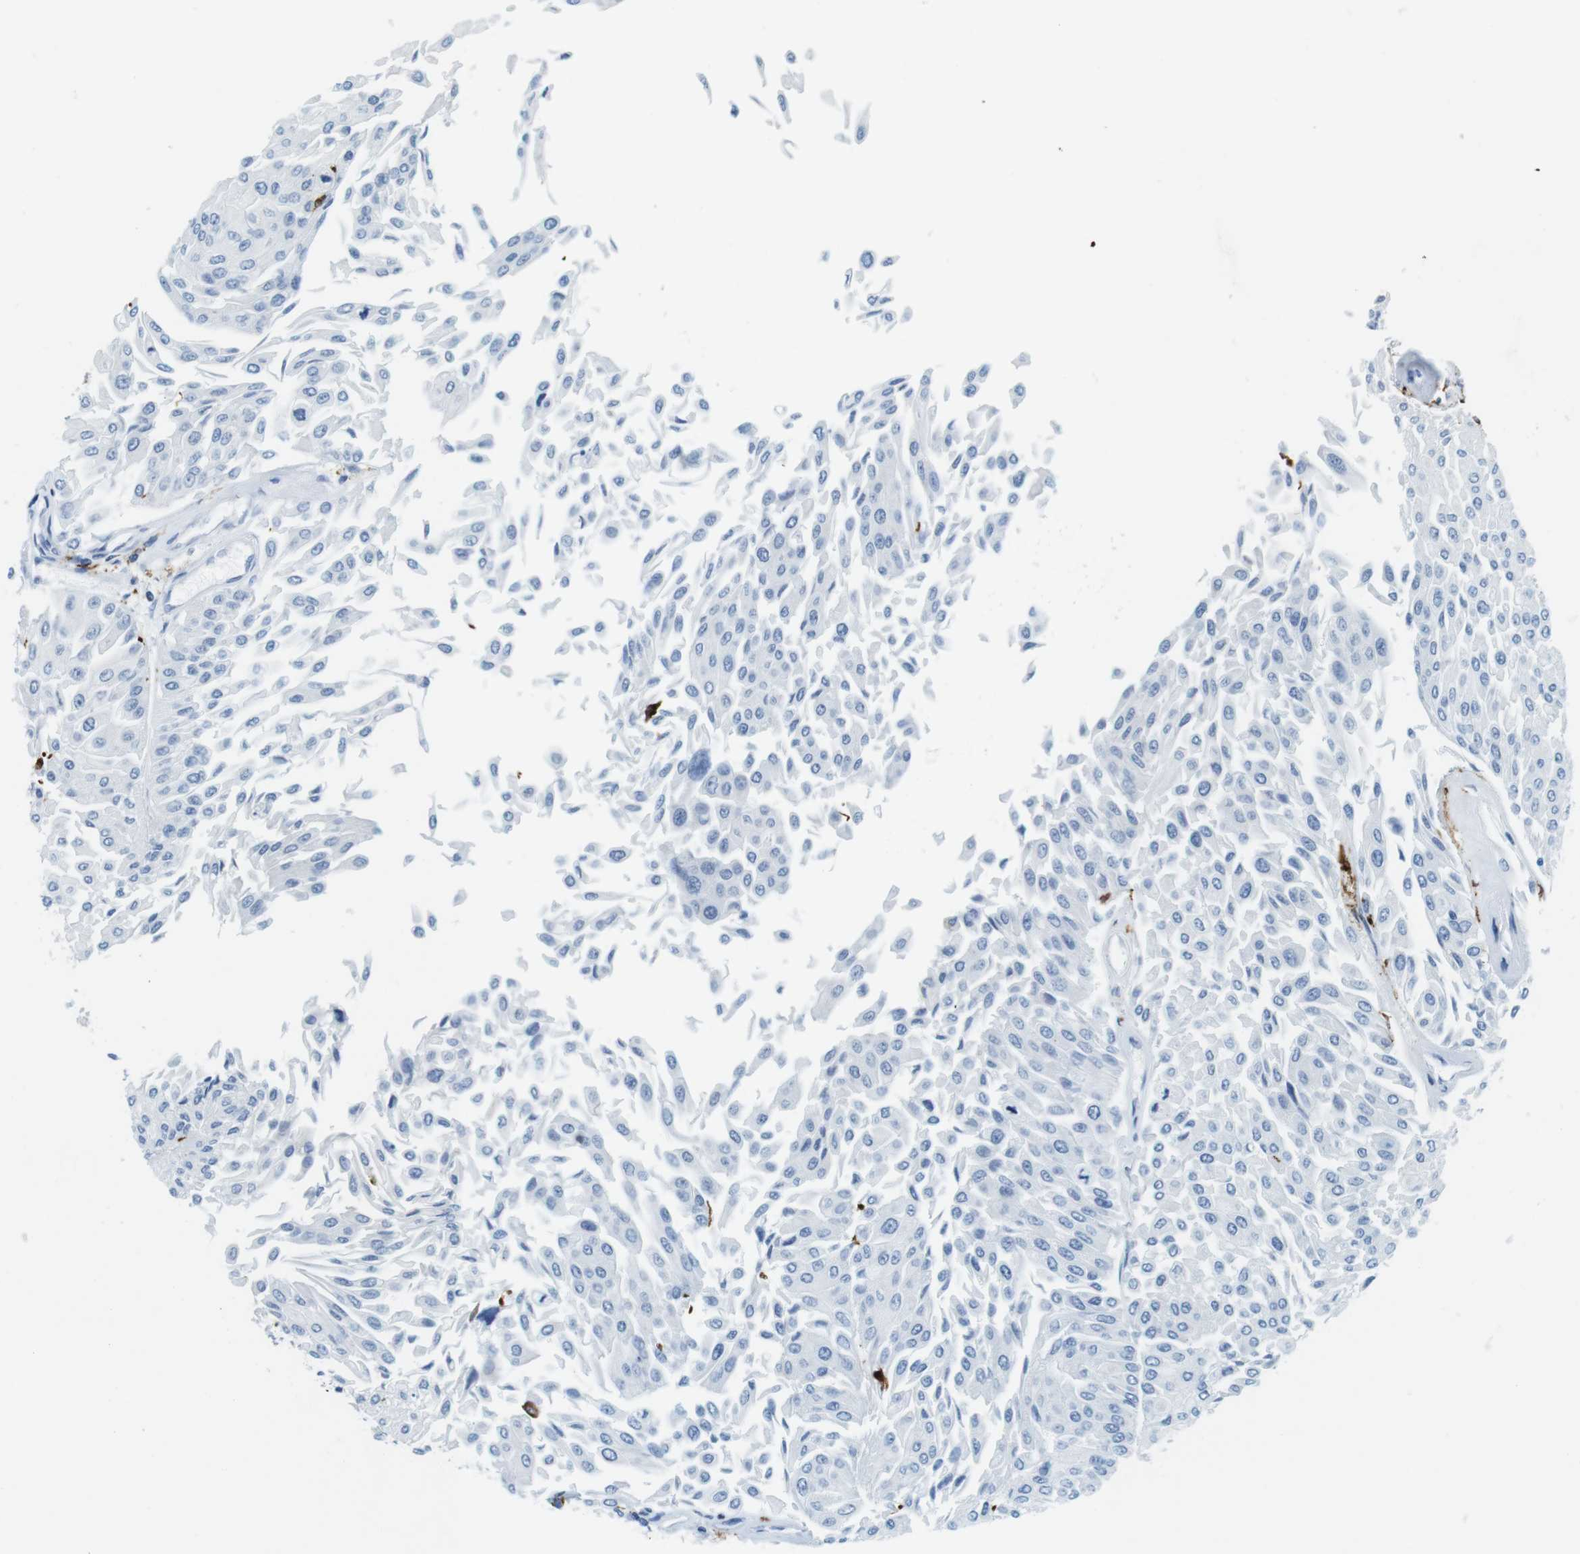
{"staining": {"intensity": "negative", "quantity": "none", "location": "none"}, "tissue": "urothelial cancer", "cell_type": "Tumor cells", "image_type": "cancer", "snomed": [{"axis": "morphology", "description": "Urothelial carcinoma, Low grade"}, {"axis": "topography", "description": "Urinary bladder"}], "caption": "This is an IHC histopathology image of human low-grade urothelial carcinoma. There is no positivity in tumor cells.", "gene": "CIITA", "patient": {"sex": "male", "age": 67}}